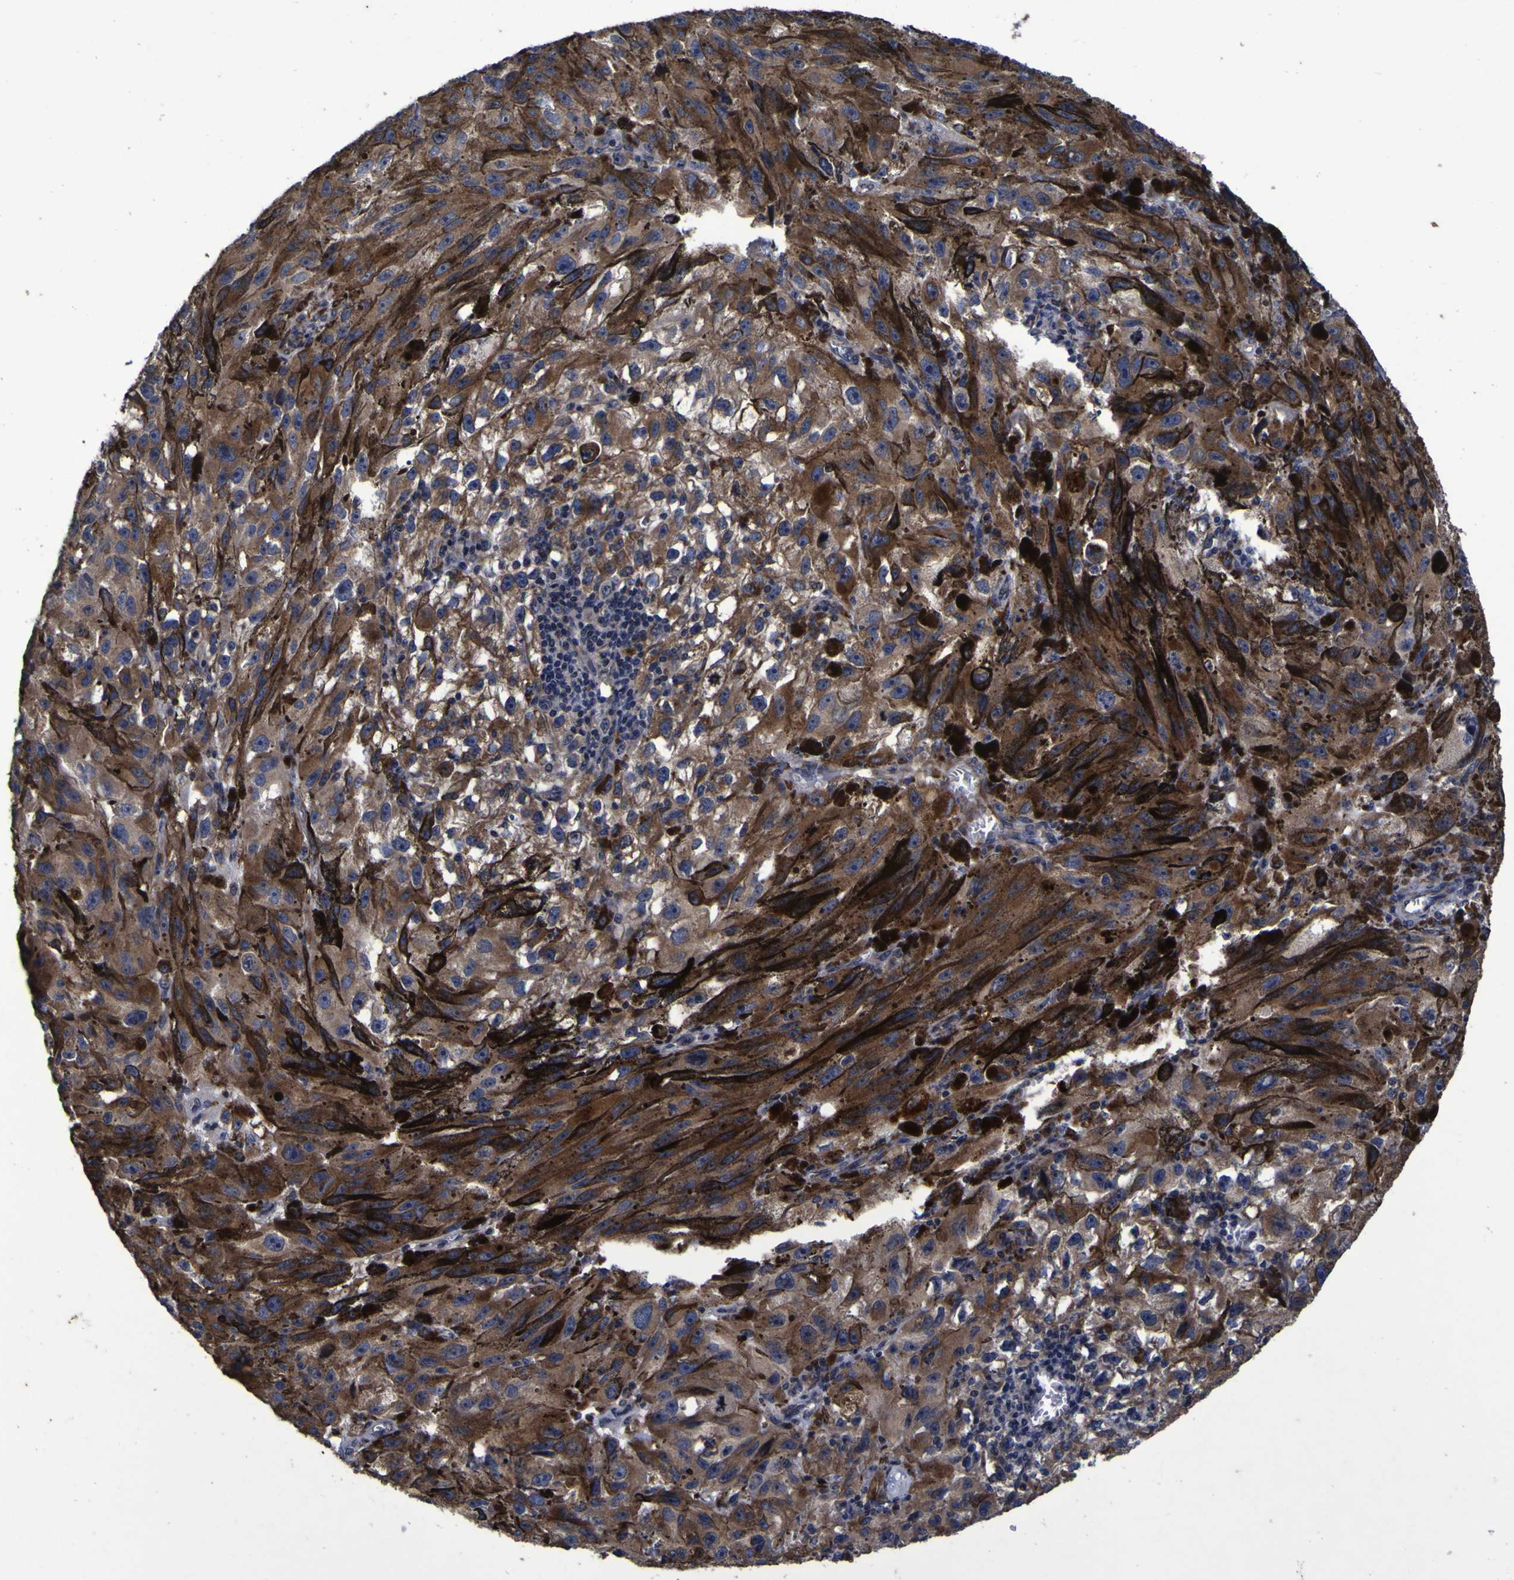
{"staining": {"intensity": "moderate", "quantity": ">75%", "location": "cytoplasmic/membranous"}, "tissue": "melanoma", "cell_type": "Tumor cells", "image_type": "cancer", "snomed": [{"axis": "morphology", "description": "Malignant melanoma, NOS"}, {"axis": "topography", "description": "Skin"}], "caption": "Malignant melanoma stained with a brown dye demonstrates moderate cytoplasmic/membranous positive staining in approximately >75% of tumor cells.", "gene": "P3H1", "patient": {"sex": "female", "age": 104}}